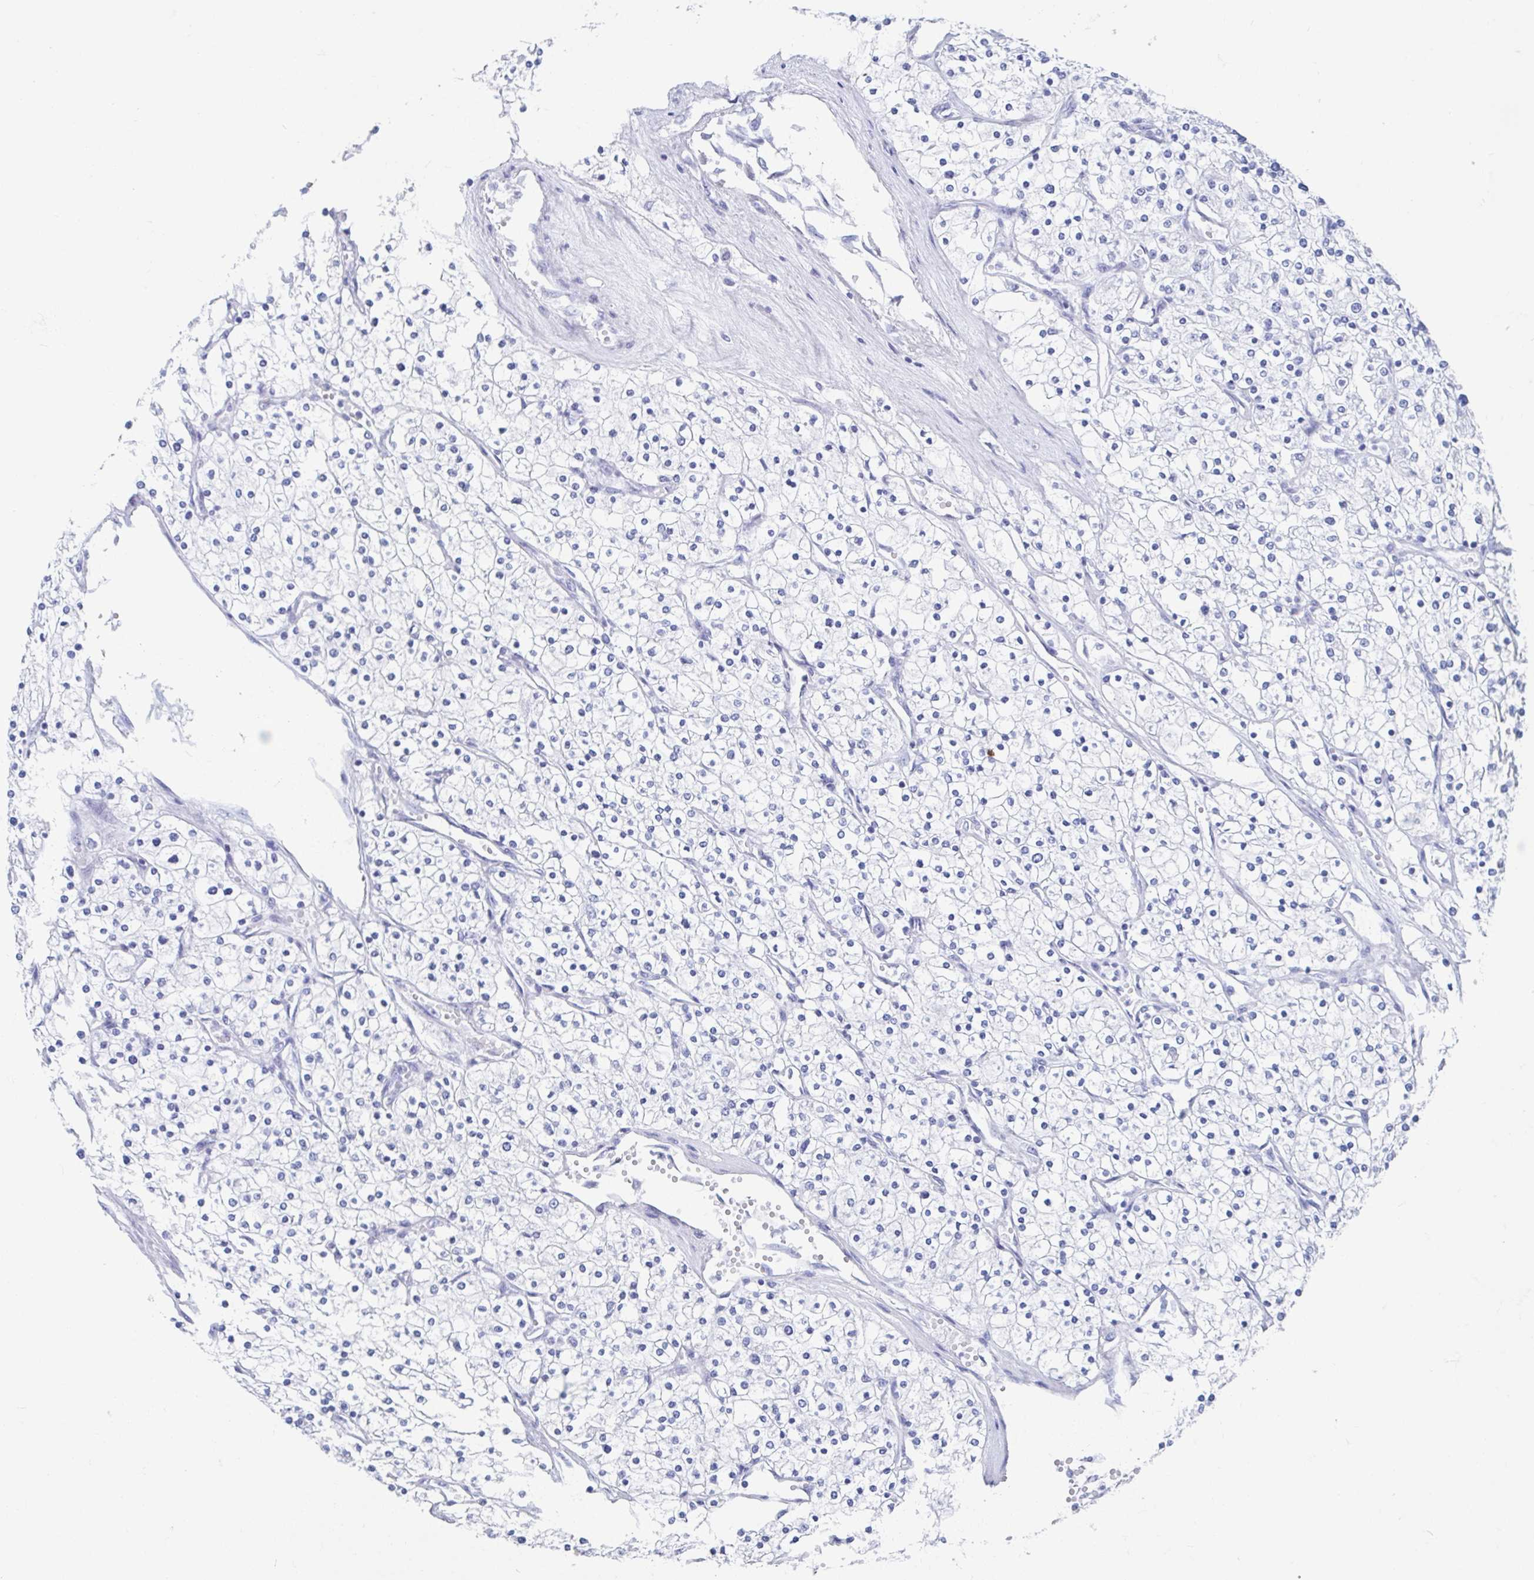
{"staining": {"intensity": "negative", "quantity": "none", "location": "none"}, "tissue": "renal cancer", "cell_type": "Tumor cells", "image_type": "cancer", "snomed": [{"axis": "morphology", "description": "Adenocarcinoma, NOS"}, {"axis": "topography", "description": "Kidney"}], "caption": "This is an immunohistochemistry (IHC) histopathology image of adenocarcinoma (renal). There is no positivity in tumor cells.", "gene": "HDGFL1", "patient": {"sex": "male", "age": 80}}